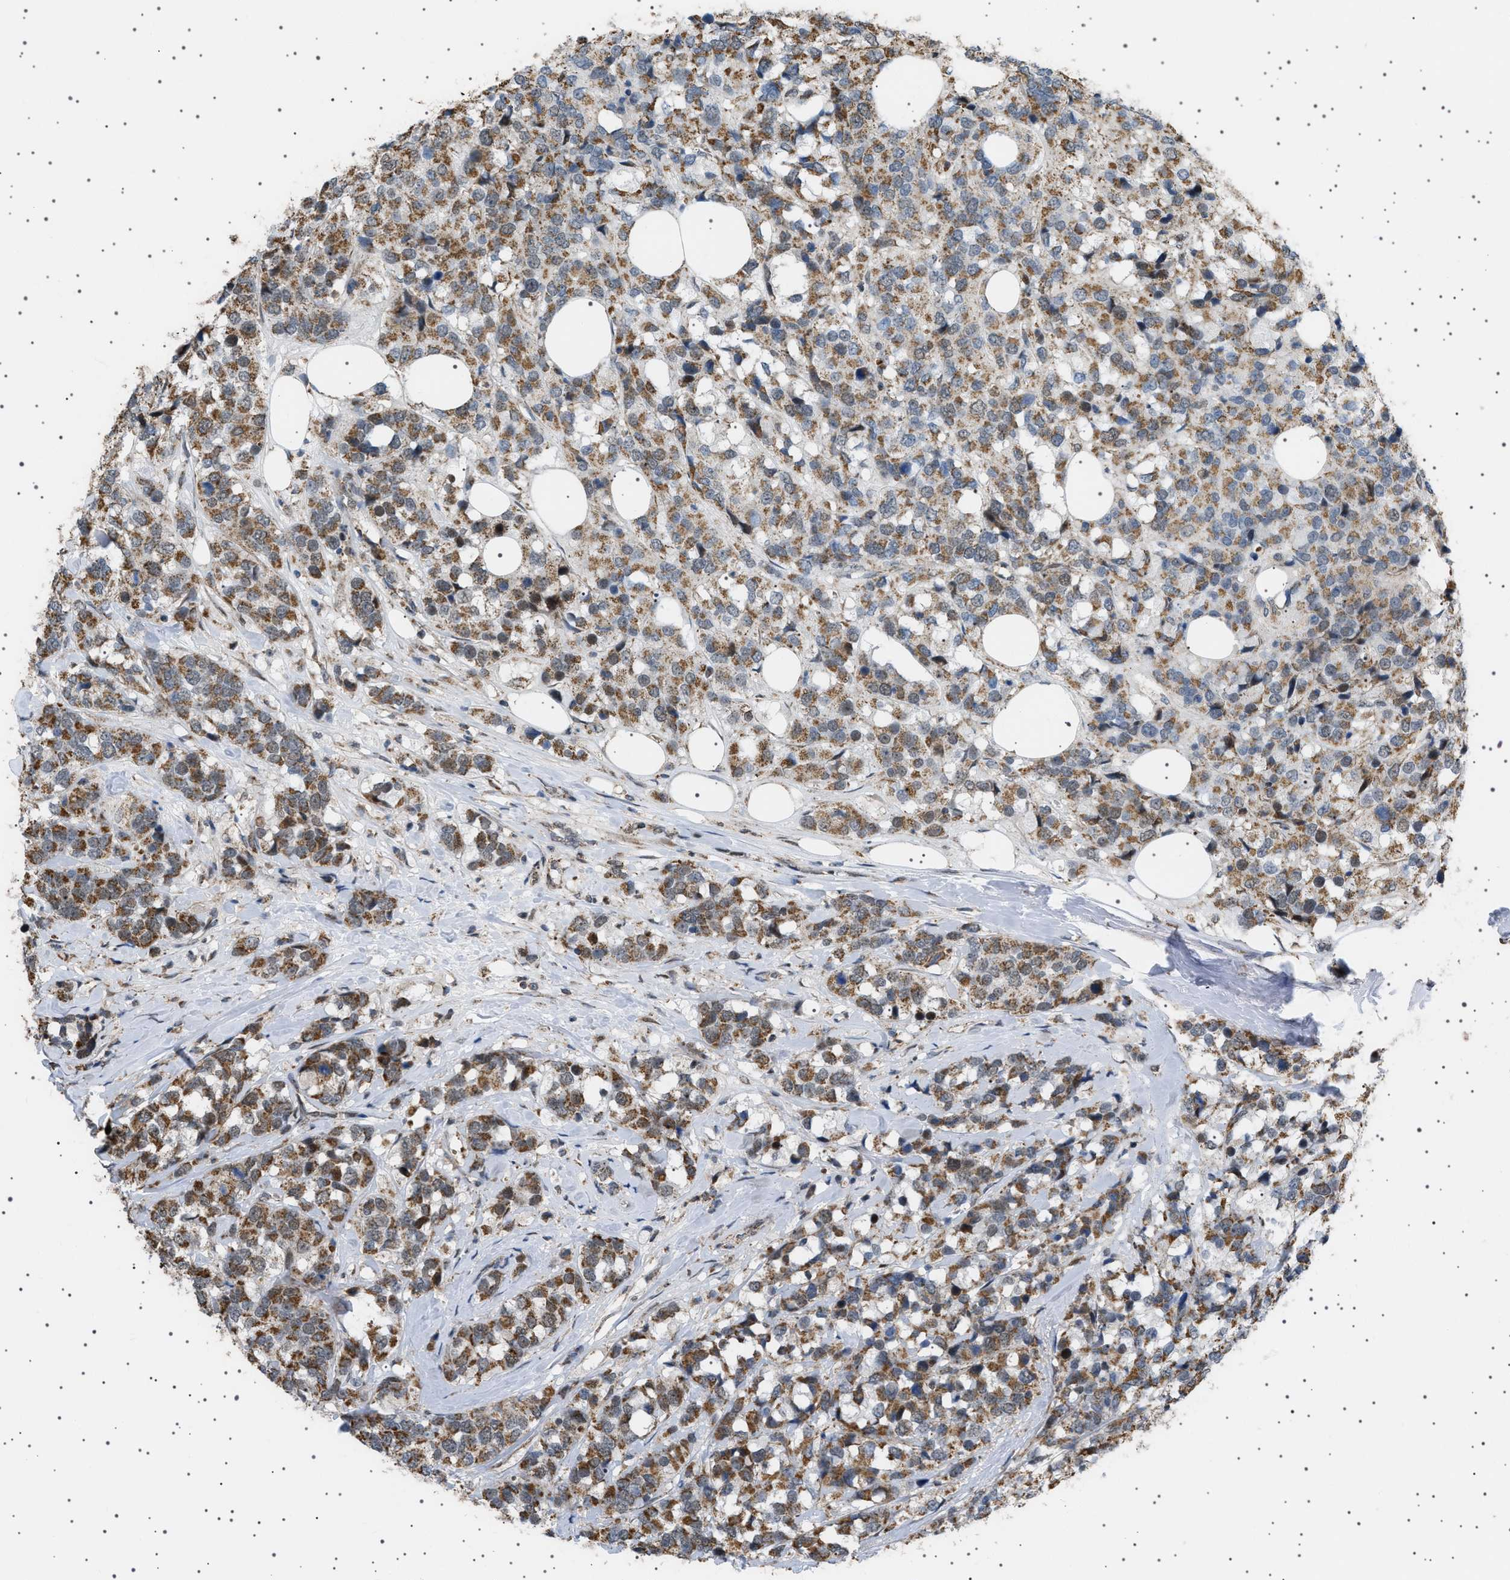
{"staining": {"intensity": "moderate", "quantity": ">75%", "location": "cytoplasmic/membranous"}, "tissue": "breast cancer", "cell_type": "Tumor cells", "image_type": "cancer", "snomed": [{"axis": "morphology", "description": "Lobular carcinoma"}, {"axis": "topography", "description": "Breast"}], "caption": "Breast lobular carcinoma stained with a protein marker displays moderate staining in tumor cells.", "gene": "MELK", "patient": {"sex": "female", "age": 59}}